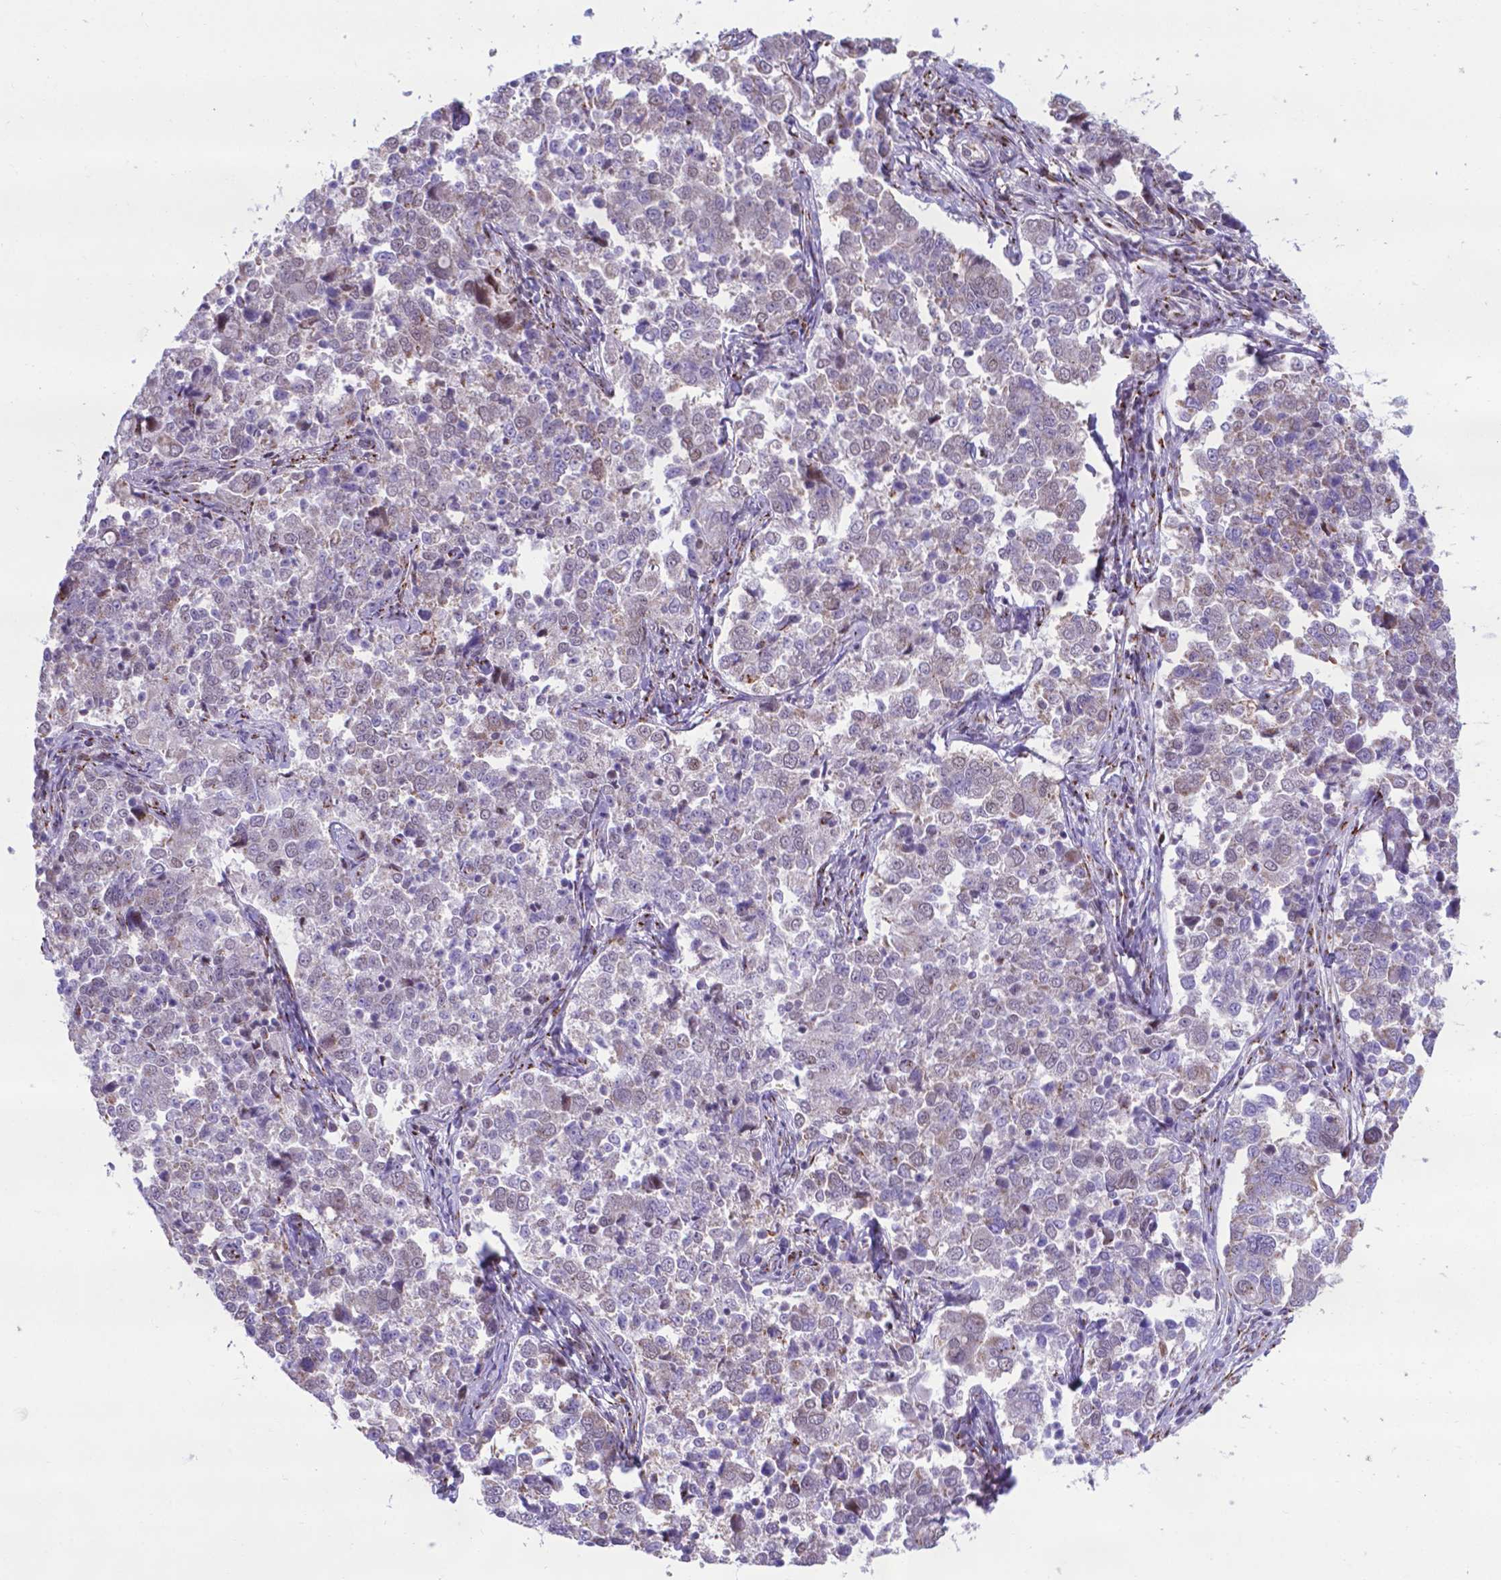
{"staining": {"intensity": "negative", "quantity": "none", "location": "none"}, "tissue": "endometrial cancer", "cell_type": "Tumor cells", "image_type": "cancer", "snomed": [{"axis": "morphology", "description": "Adenocarcinoma, NOS"}, {"axis": "topography", "description": "Endometrium"}], "caption": "The micrograph reveals no significant positivity in tumor cells of endometrial cancer. (Stains: DAB immunohistochemistry (IHC) with hematoxylin counter stain, Microscopy: brightfield microscopy at high magnification).", "gene": "MRPL10", "patient": {"sex": "female", "age": 43}}